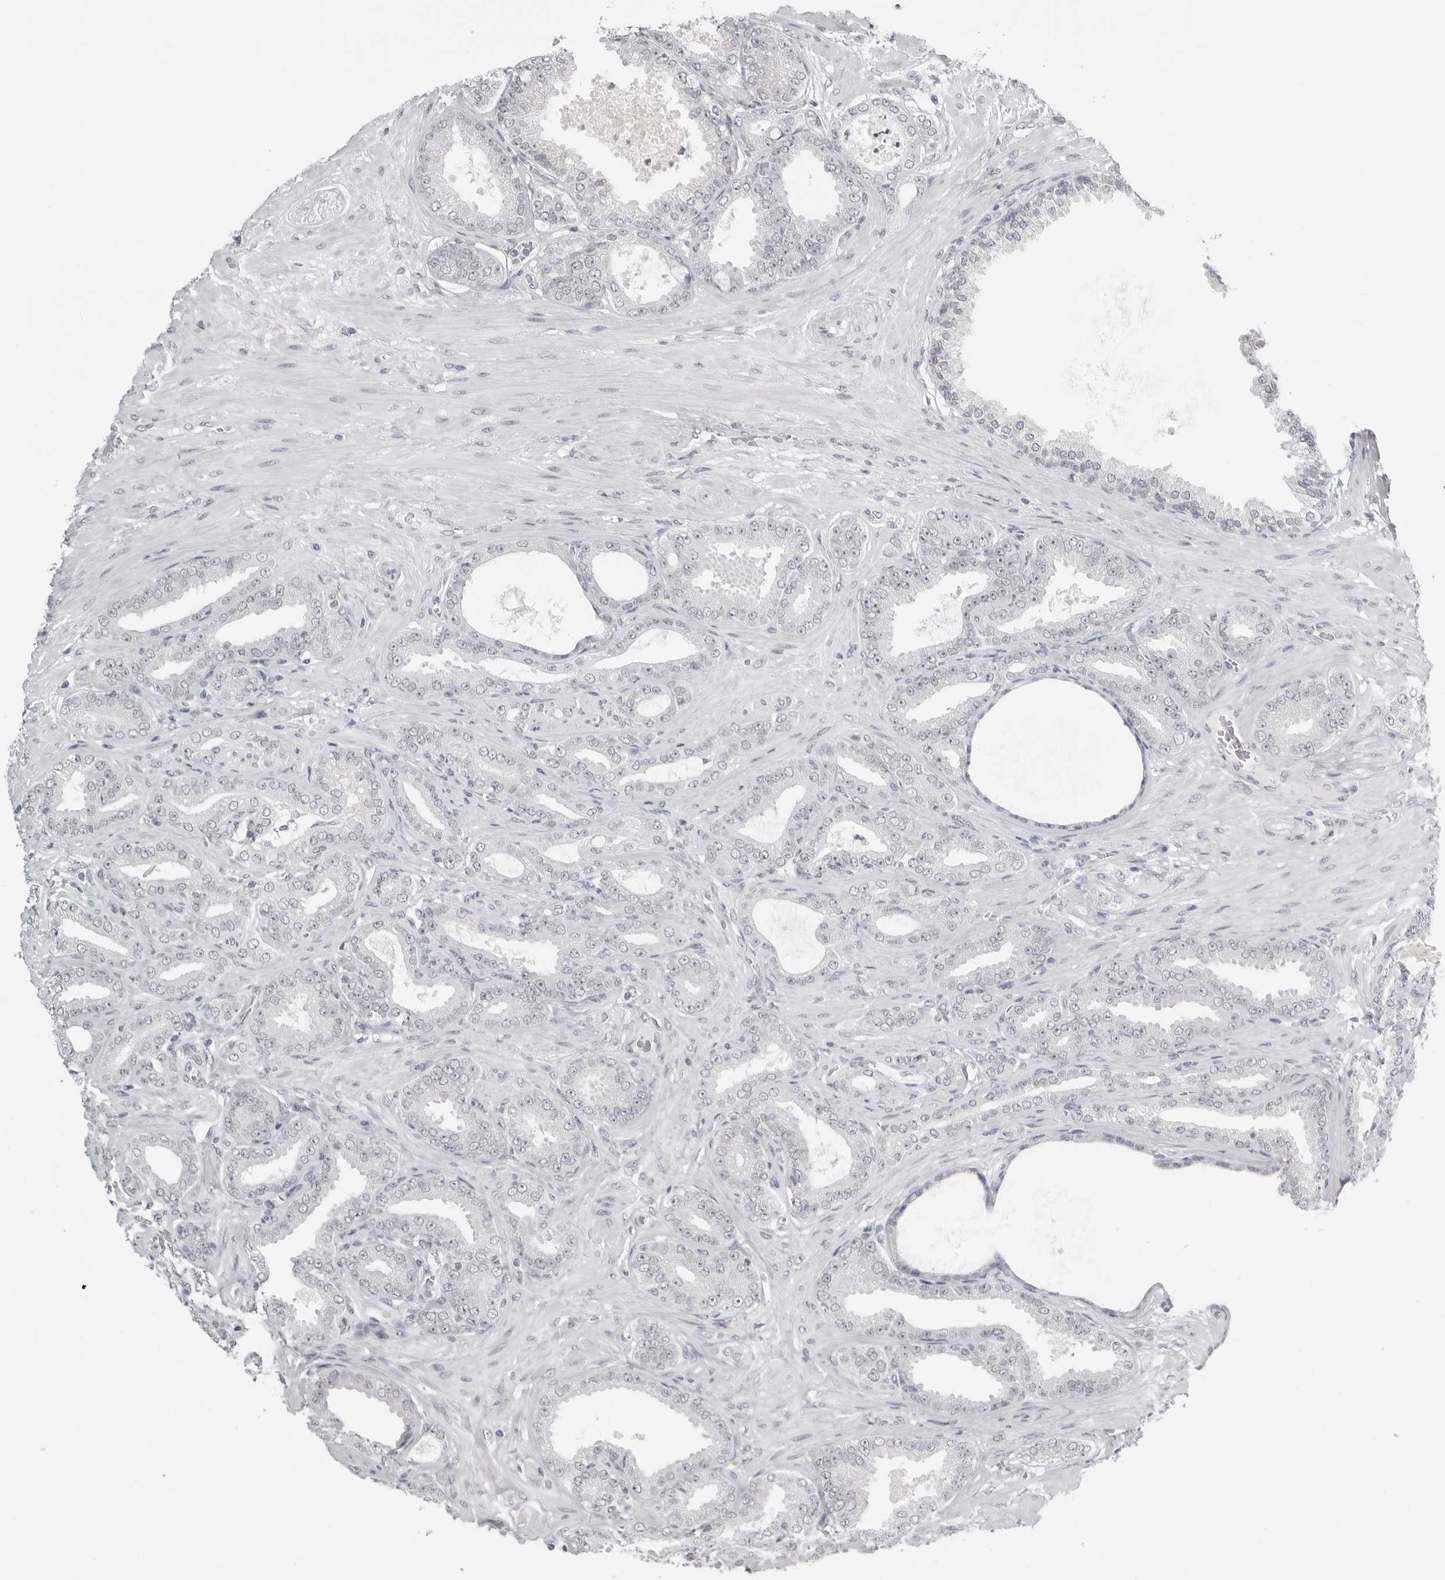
{"staining": {"intensity": "negative", "quantity": "none", "location": "none"}, "tissue": "prostate cancer", "cell_type": "Tumor cells", "image_type": "cancer", "snomed": [{"axis": "morphology", "description": "Adenocarcinoma, Low grade"}, {"axis": "topography", "description": "Prostate"}], "caption": "A high-resolution photomicrograph shows immunohistochemistry staining of prostate adenocarcinoma (low-grade), which exhibits no significant expression in tumor cells.", "gene": "BPIFA1", "patient": {"sex": "male", "age": 63}}